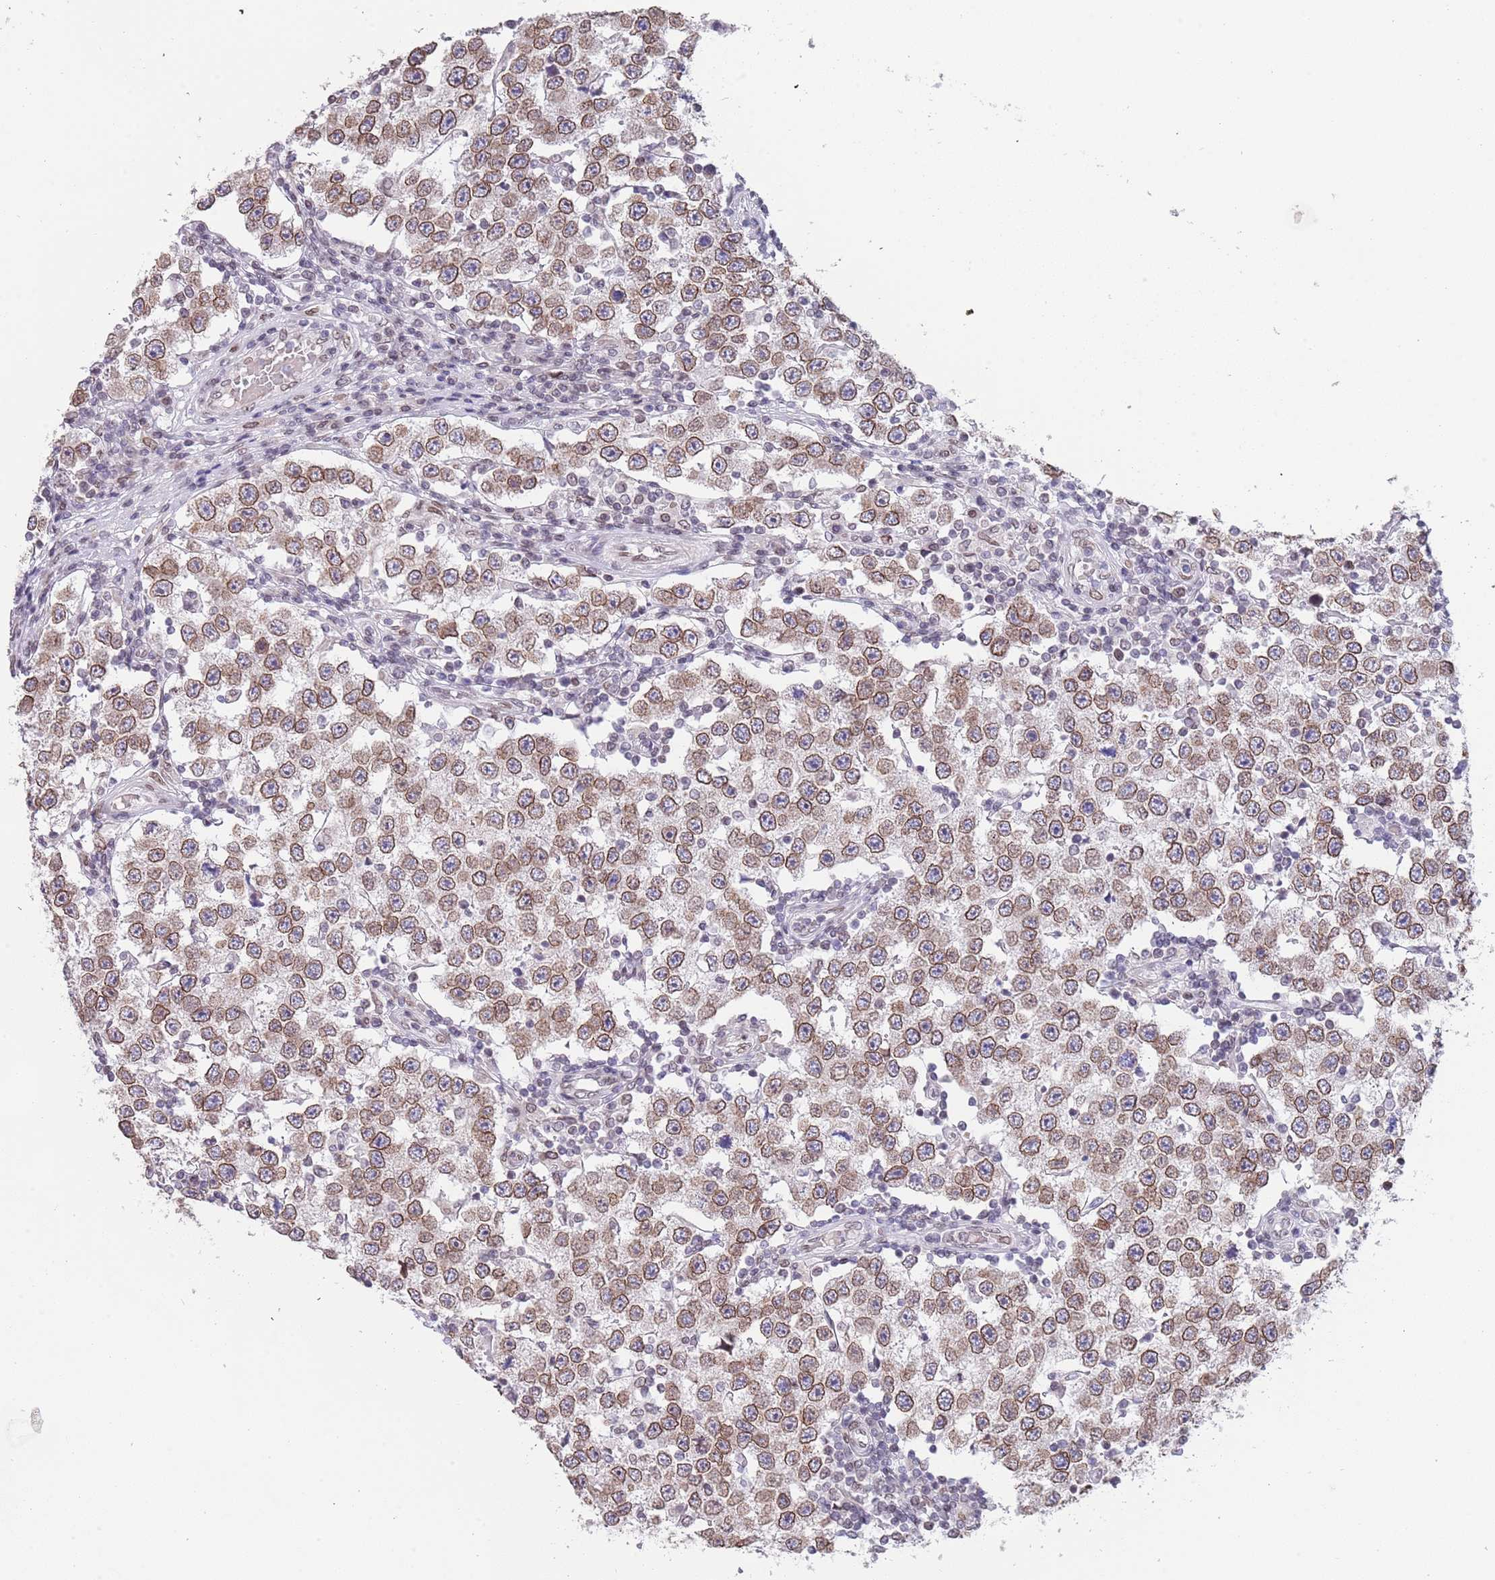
{"staining": {"intensity": "moderate", "quantity": ">75%", "location": "cytoplasmic/membranous,nuclear"}, "tissue": "testis cancer", "cell_type": "Tumor cells", "image_type": "cancer", "snomed": [{"axis": "morphology", "description": "Seminoma, NOS"}, {"axis": "topography", "description": "Testis"}], "caption": "Protein staining demonstrates moderate cytoplasmic/membranous and nuclear positivity in about >75% of tumor cells in seminoma (testis). The protein of interest is stained brown, and the nuclei are stained in blue (DAB (3,3'-diaminobenzidine) IHC with brightfield microscopy, high magnification).", "gene": "KLHDC2", "patient": {"sex": "male", "age": 34}}